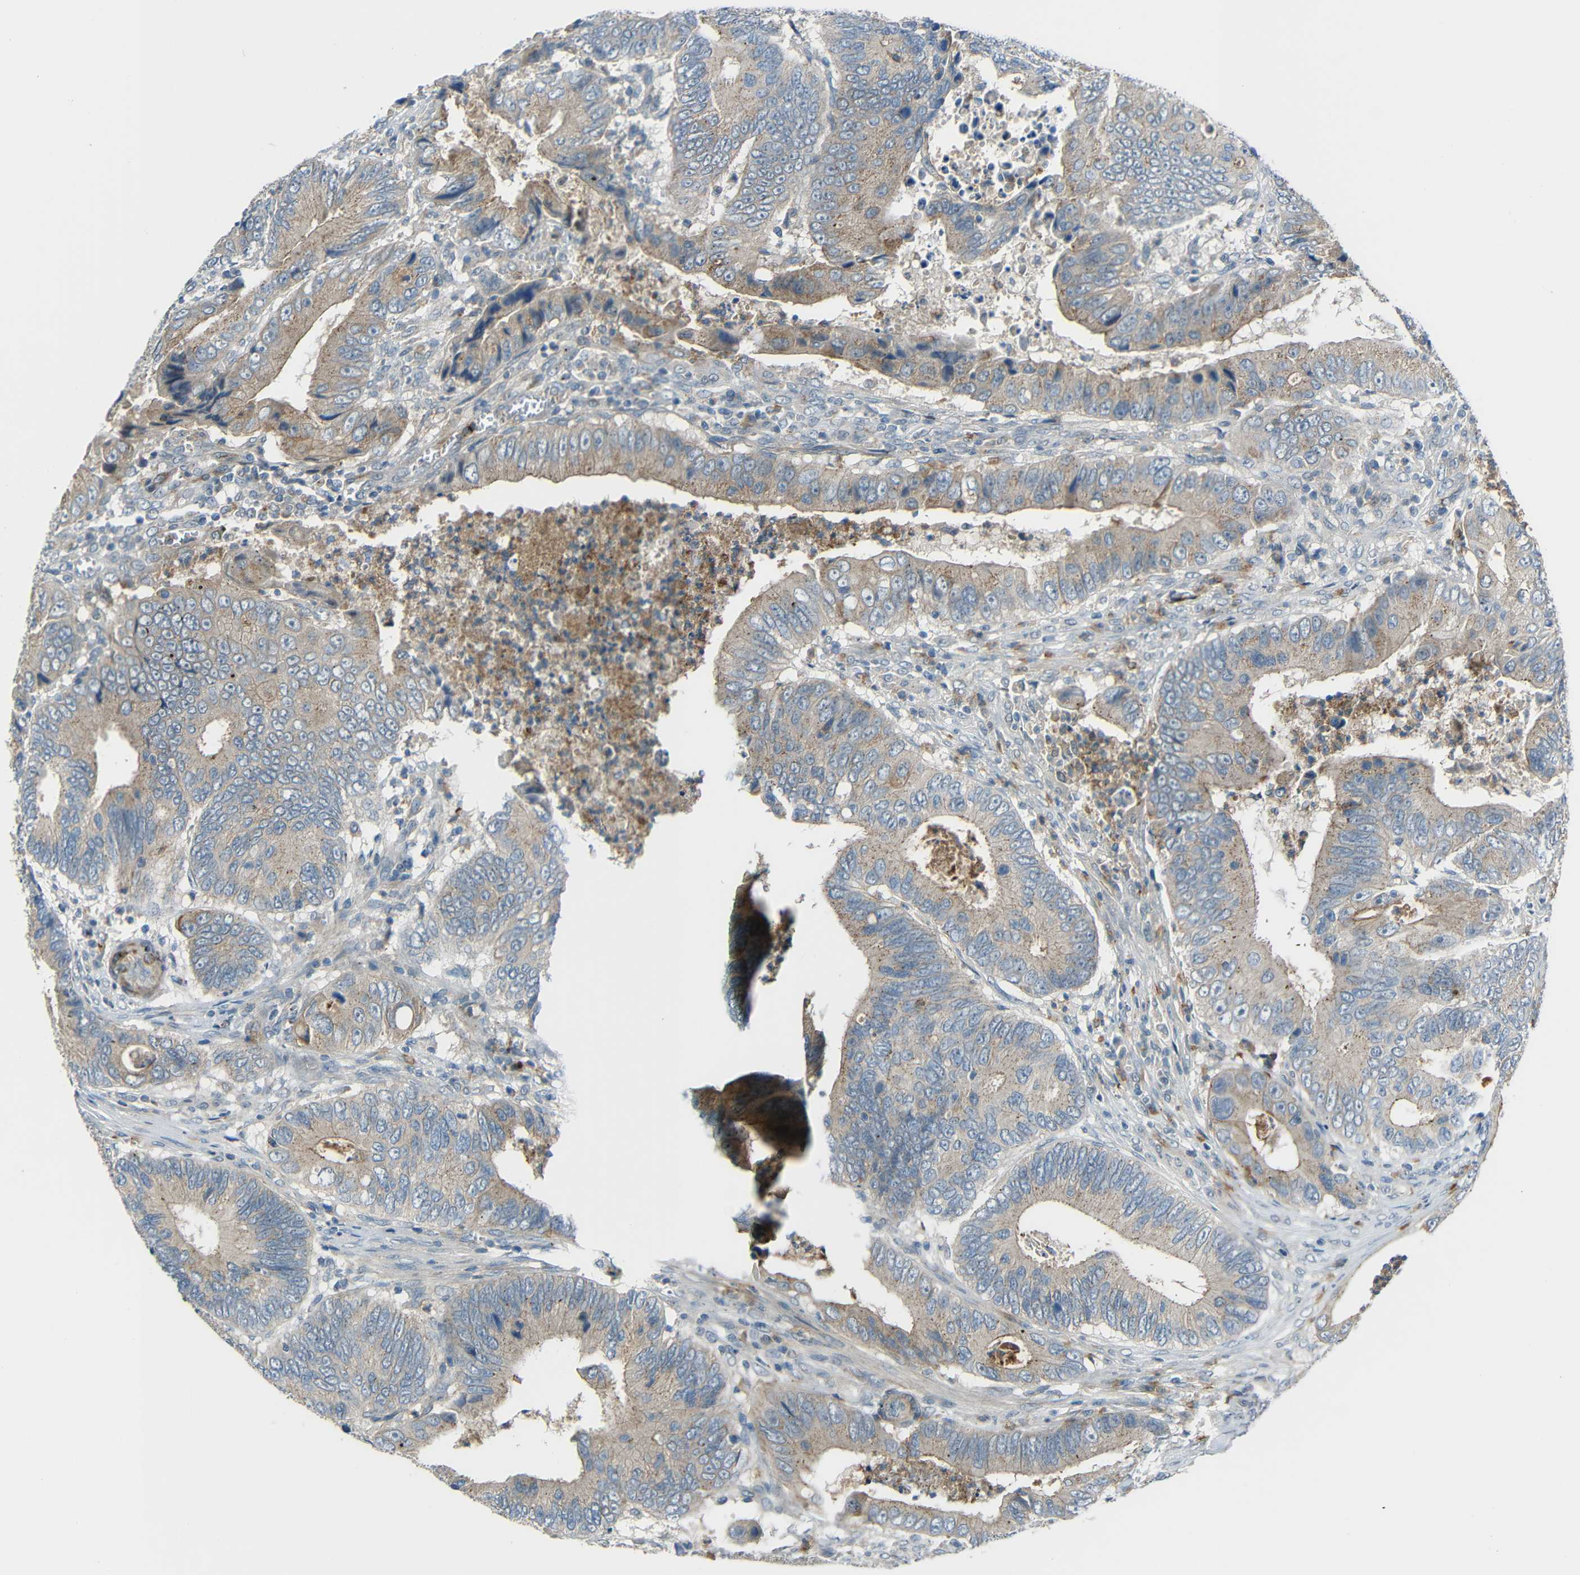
{"staining": {"intensity": "weak", "quantity": ">75%", "location": "cytoplasmic/membranous"}, "tissue": "colorectal cancer", "cell_type": "Tumor cells", "image_type": "cancer", "snomed": [{"axis": "morphology", "description": "Inflammation, NOS"}, {"axis": "morphology", "description": "Adenocarcinoma, NOS"}, {"axis": "topography", "description": "Colon"}], "caption": "A high-resolution photomicrograph shows immunohistochemistry staining of colorectal cancer, which demonstrates weak cytoplasmic/membranous staining in approximately >75% of tumor cells.", "gene": "DCLK1", "patient": {"sex": "male", "age": 72}}